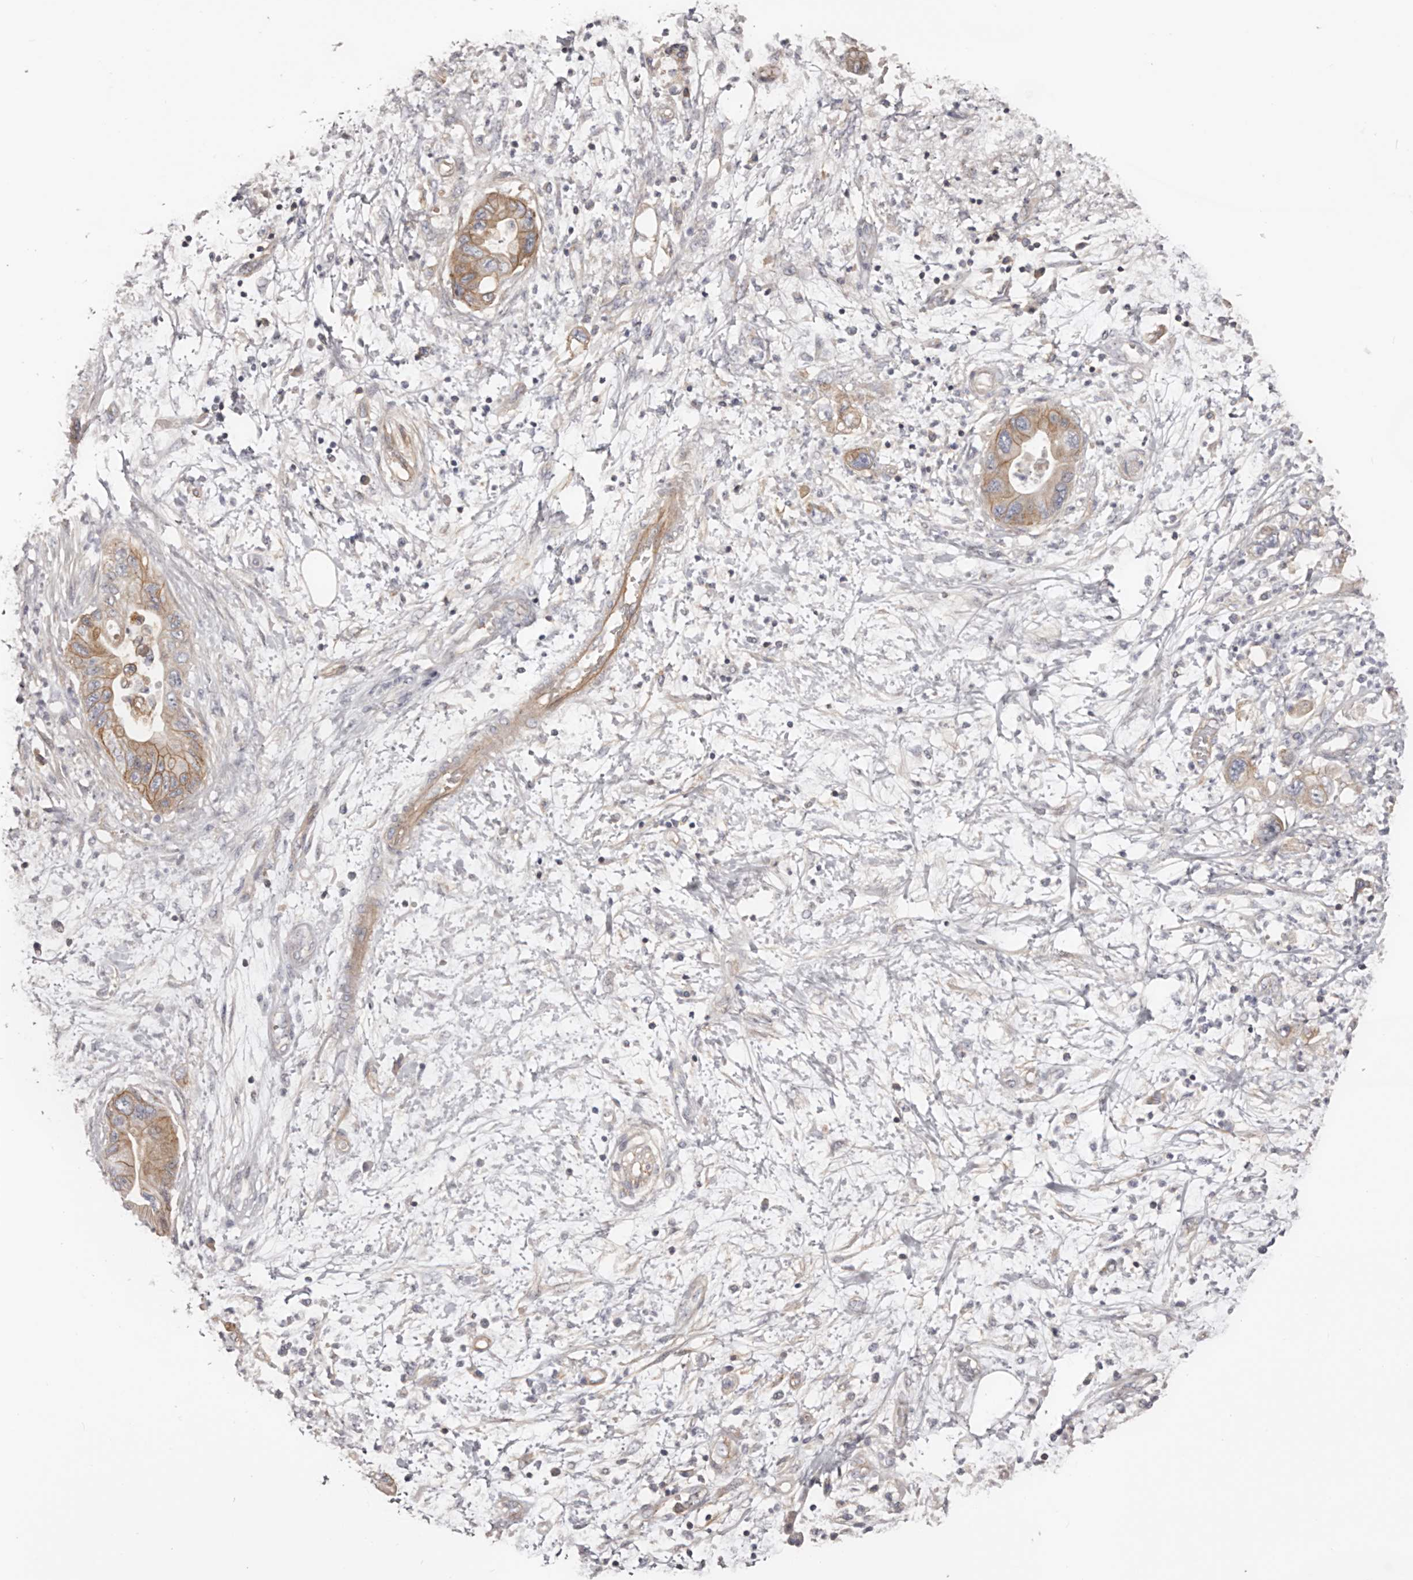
{"staining": {"intensity": "moderate", "quantity": ">75%", "location": "cytoplasmic/membranous"}, "tissue": "pancreatic cancer", "cell_type": "Tumor cells", "image_type": "cancer", "snomed": [{"axis": "morphology", "description": "Adenocarcinoma, NOS"}, {"axis": "topography", "description": "Pancreas"}], "caption": "Pancreatic cancer tissue demonstrates moderate cytoplasmic/membranous staining in about >75% of tumor cells, visualized by immunohistochemistry.", "gene": "DMRT2", "patient": {"sex": "female", "age": 73}}